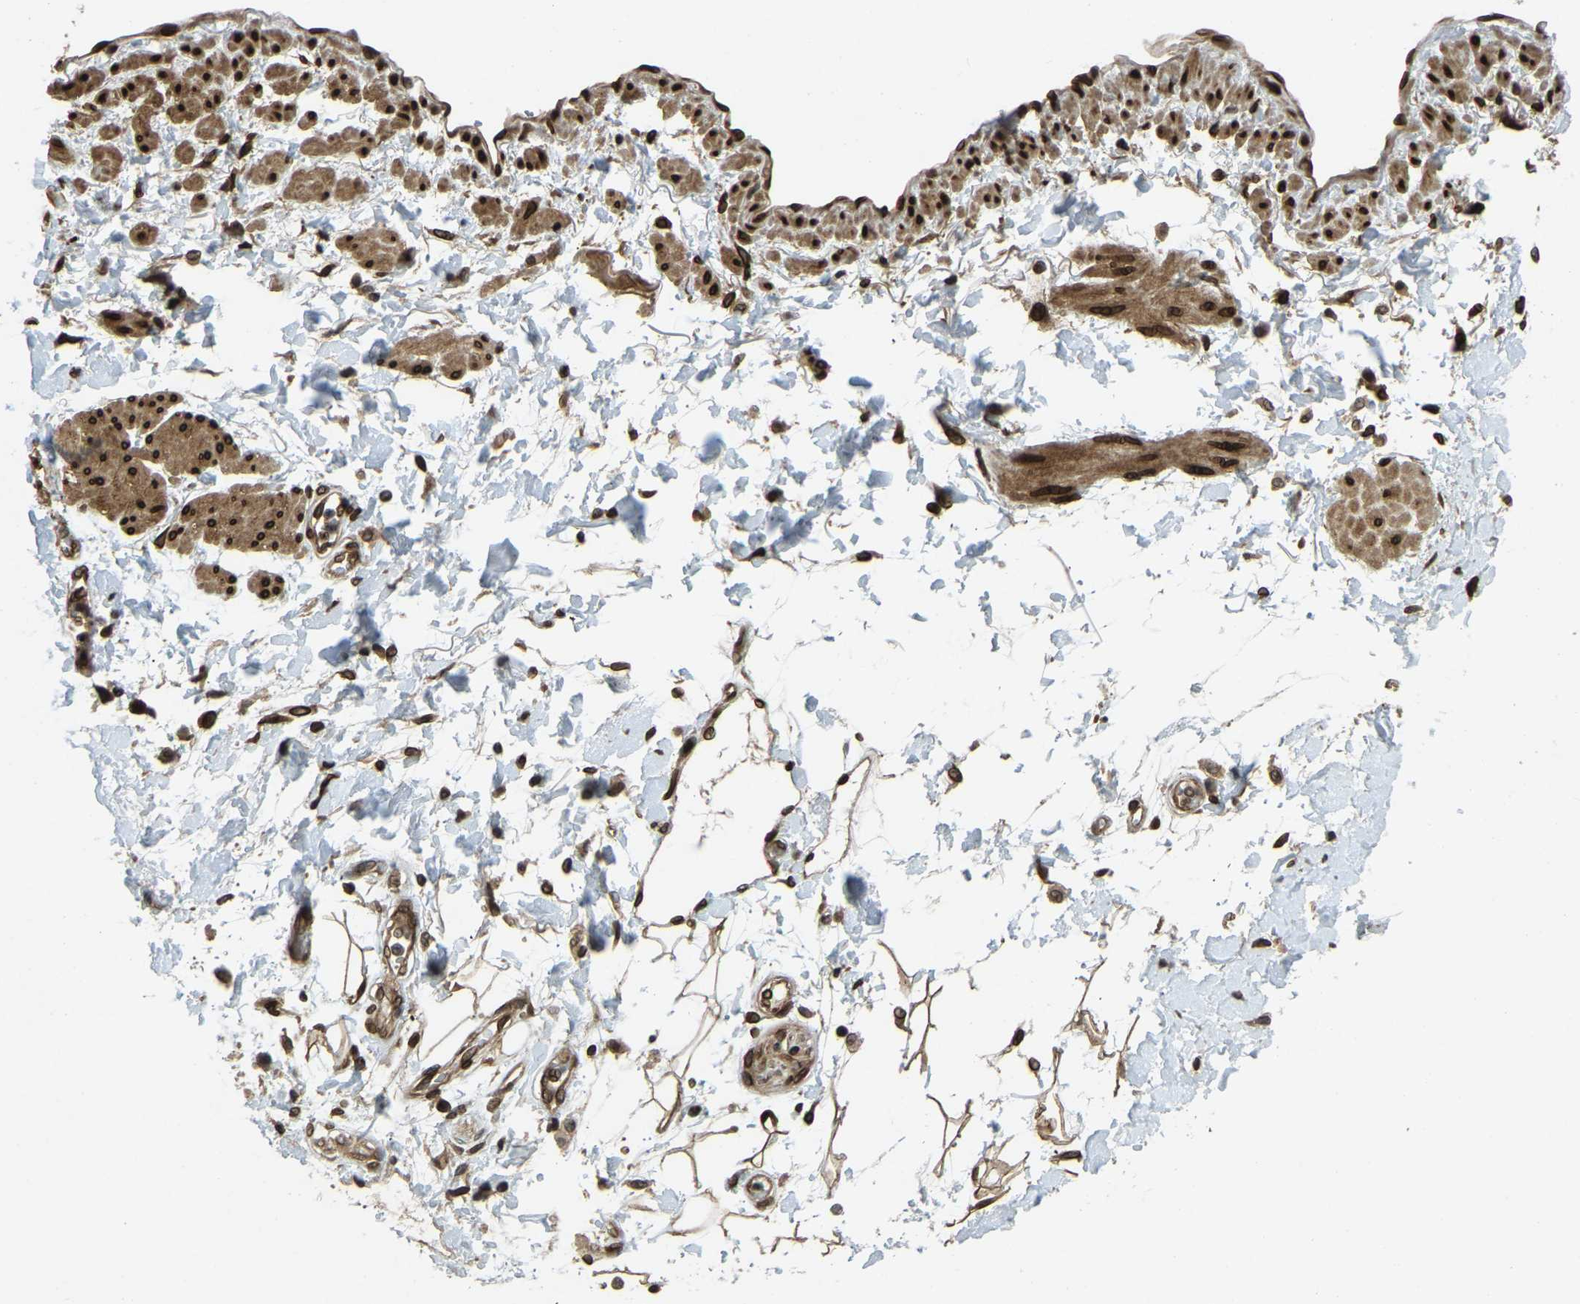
{"staining": {"intensity": "moderate", "quantity": ">75%", "location": "cytoplasmic/membranous,nuclear"}, "tissue": "adipose tissue", "cell_type": "Adipocytes", "image_type": "normal", "snomed": [{"axis": "morphology", "description": "Normal tissue, NOS"}, {"axis": "morphology", "description": "Adenocarcinoma, NOS"}, {"axis": "topography", "description": "Duodenum"}, {"axis": "topography", "description": "Peripheral nerve tissue"}], "caption": "Immunohistochemical staining of benign human adipose tissue shows >75% levels of moderate cytoplasmic/membranous,nuclear protein expression in approximately >75% of adipocytes.", "gene": "SYNE1", "patient": {"sex": "female", "age": 60}}